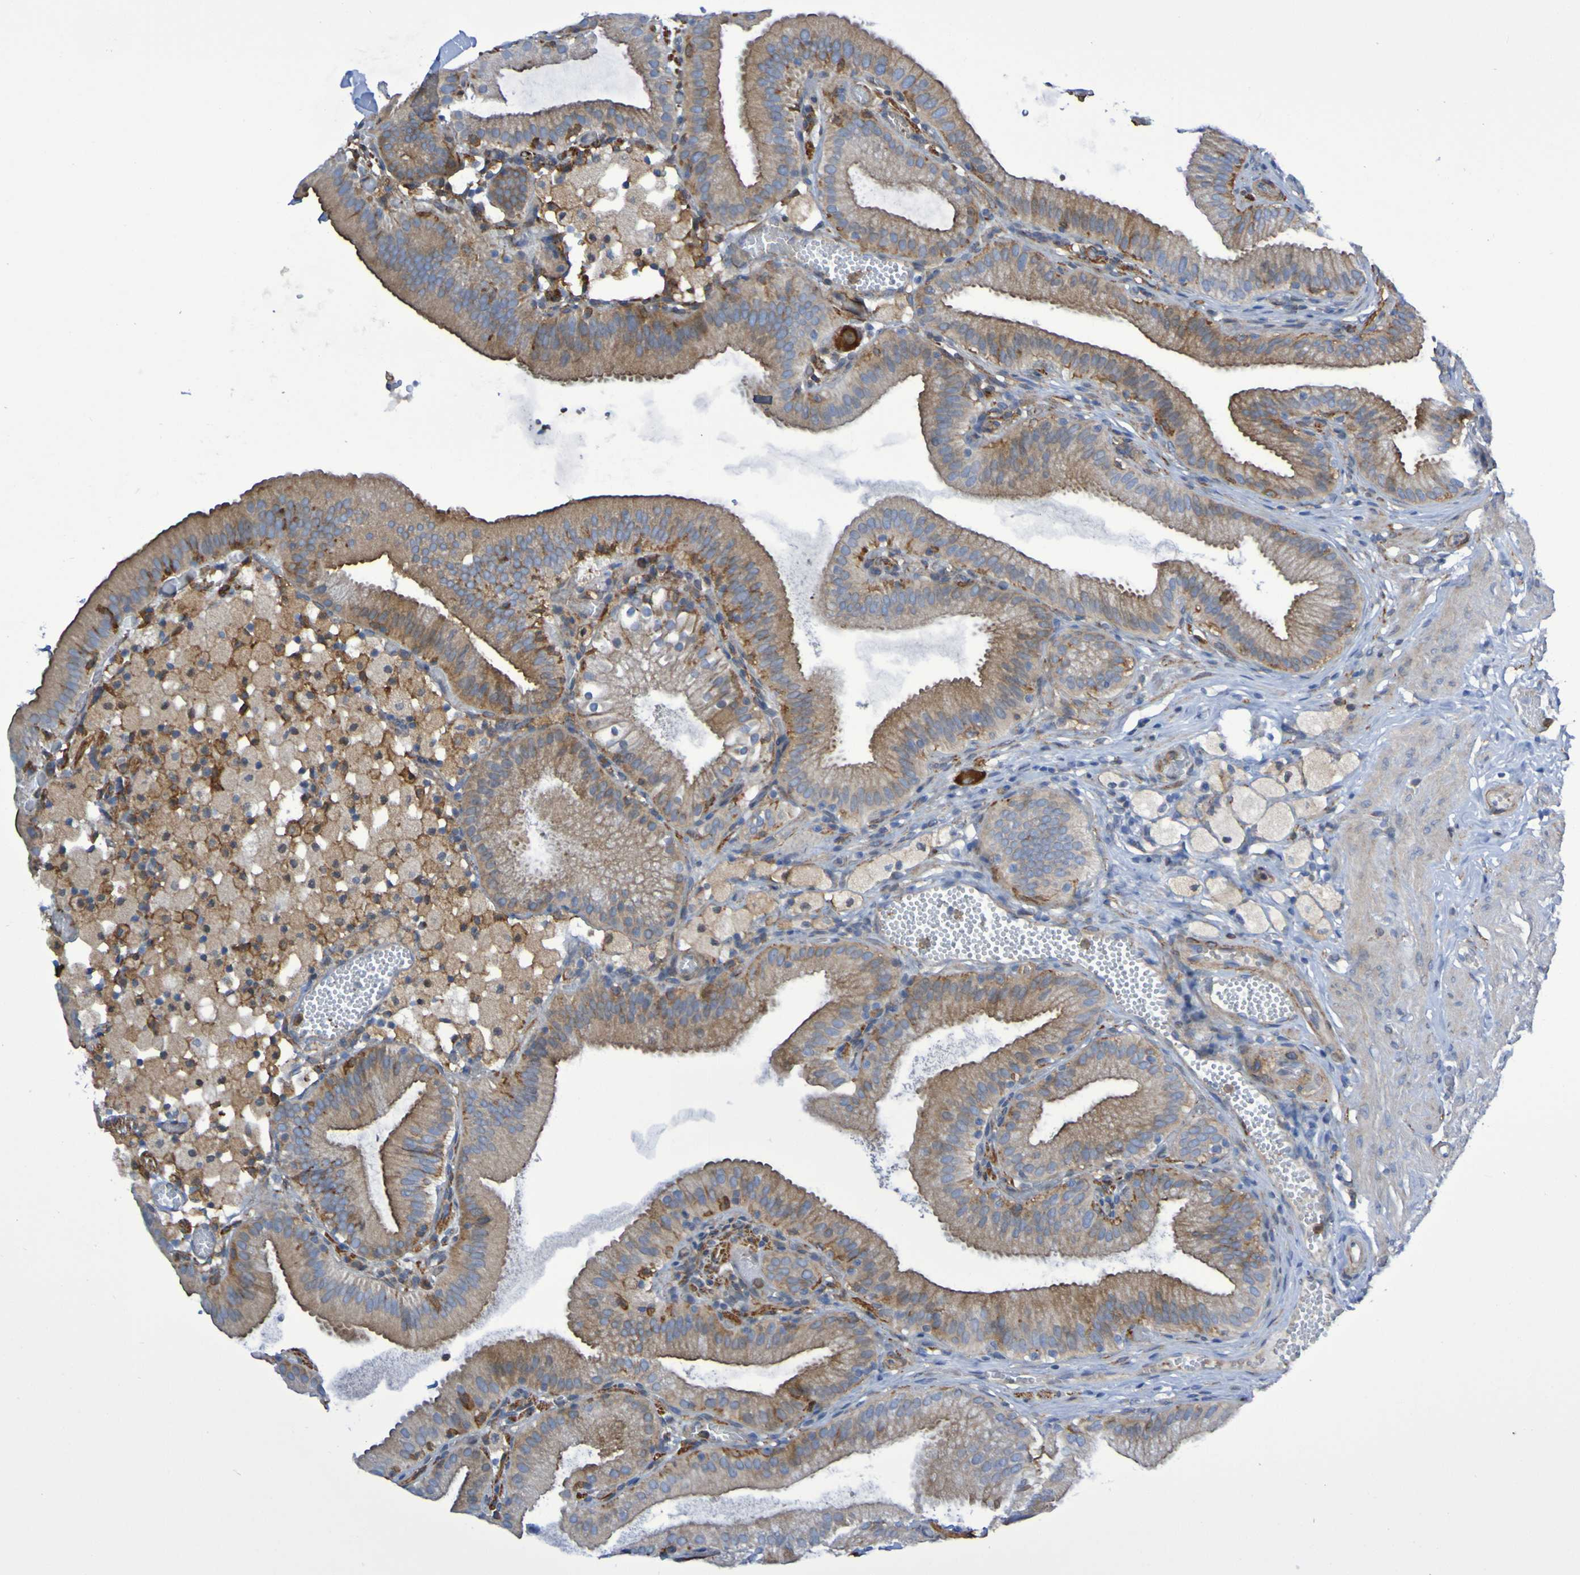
{"staining": {"intensity": "moderate", "quantity": ">75%", "location": "cytoplasmic/membranous"}, "tissue": "gallbladder", "cell_type": "Glandular cells", "image_type": "normal", "snomed": [{"axis": "morphology", "description": "Normal tissue, NOS"}, {"axis": "topography", "description": "Gallbladder"}], "caption": "Immunohistochemistry staining of unremarkable gallbladder, which demonstrates medium levels of moderate cytoplasmic/membranous staining in about >75% of glandular cells indicating moderate cytoplasmic/membranous protein staining. The staining was performed using DAB (3,3'-diaminobenzidine) (brown) for protein detection and nuclei were counterstained in hematoxylin (blue).", "gene": "SCRG1", "patient": {"sex": "male", "age": 54}}